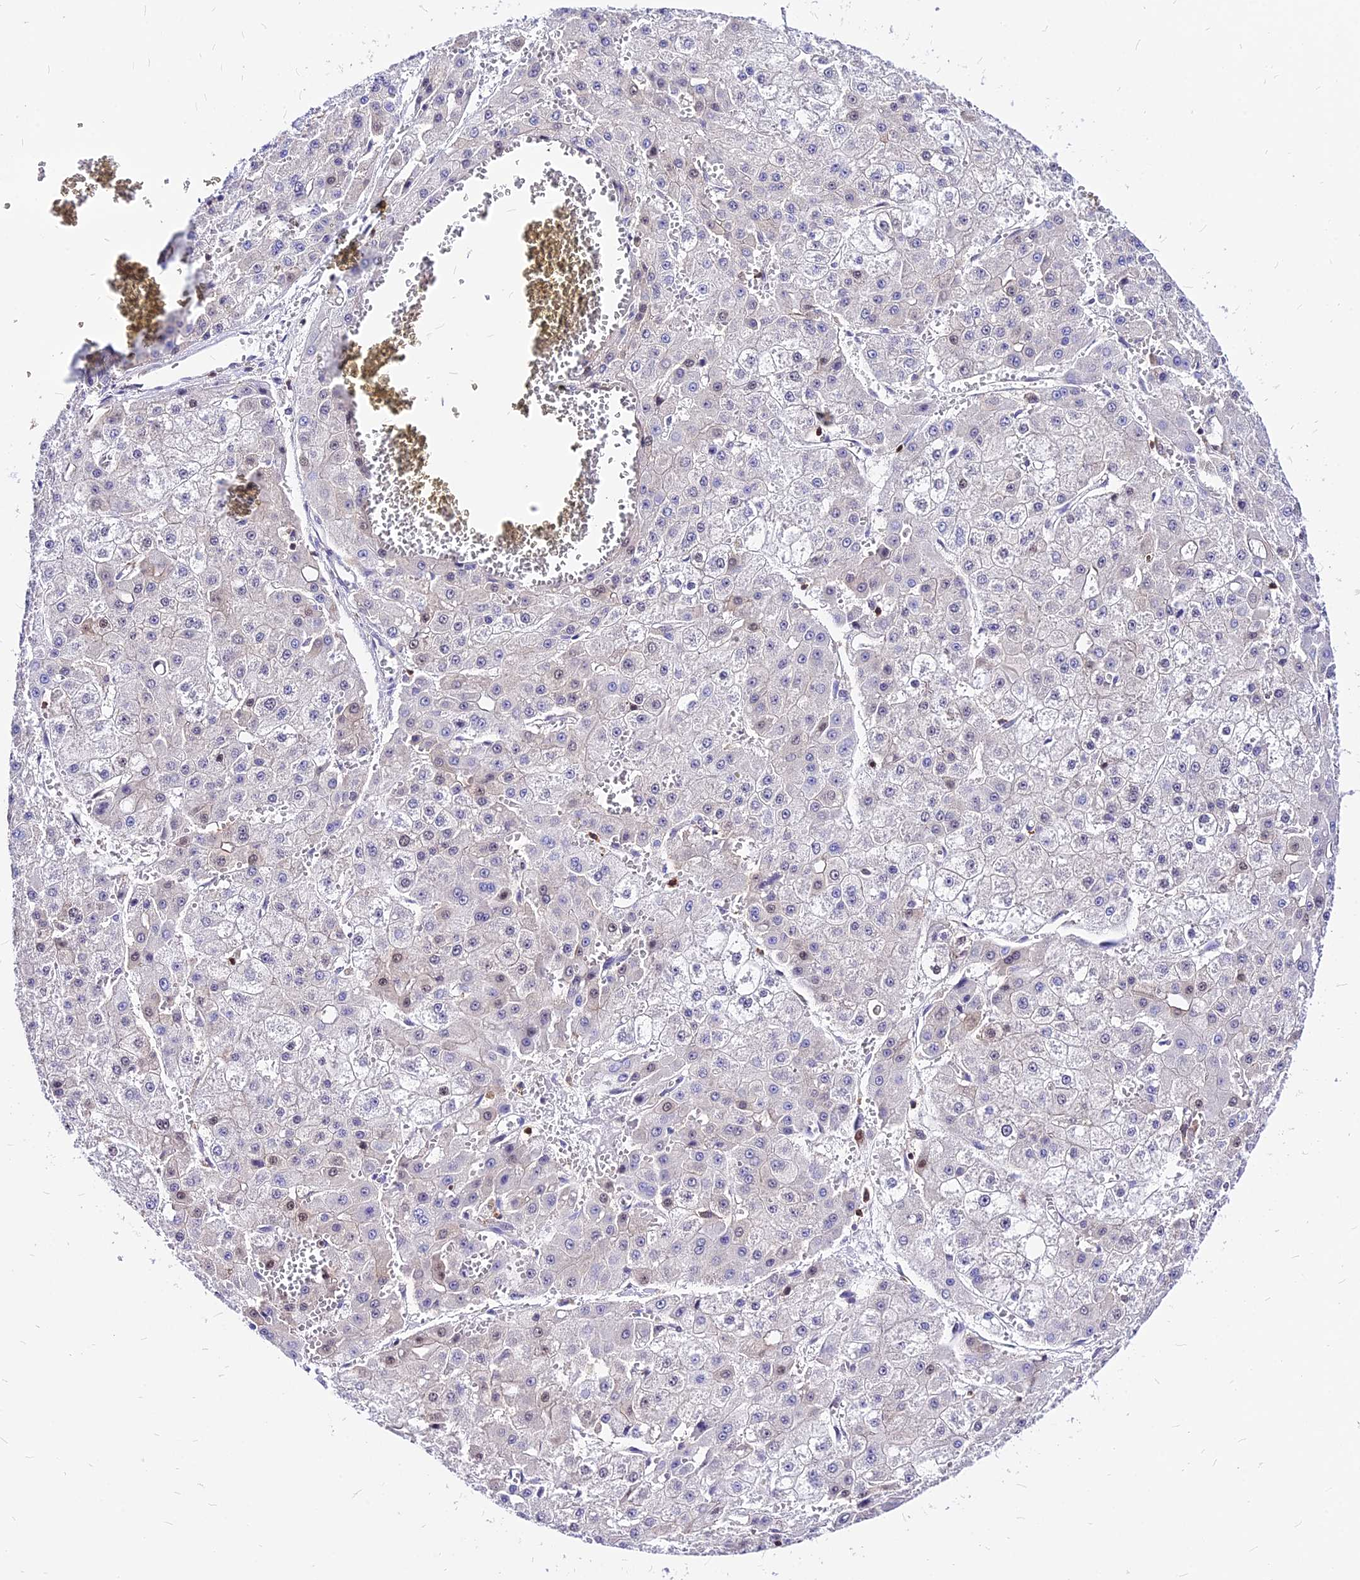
{"staining": {"intensity": "moderate", "quantity": "<25%", "location": "nuclear"}, "tissue": "liver cancer", "cell_type": "Tumor cells", "image_type": "cancer", "snomed": [{"axis": "morphology", "description": "Carcinoma, Hepatocellular, NOS"}, {"axis": "topography", "description": "Liver"}], "caption": "Immunohistochemistry (IHC) image of neoplastic tissue: human liver cancer stained using IHC demonstrates low levels of moderate protein expression localized specifically in the nuclear of tumor cells, appearing as a nuclear brown color.", "gene": "PAXX", "patient": {"sex": "male", "age": 47}}